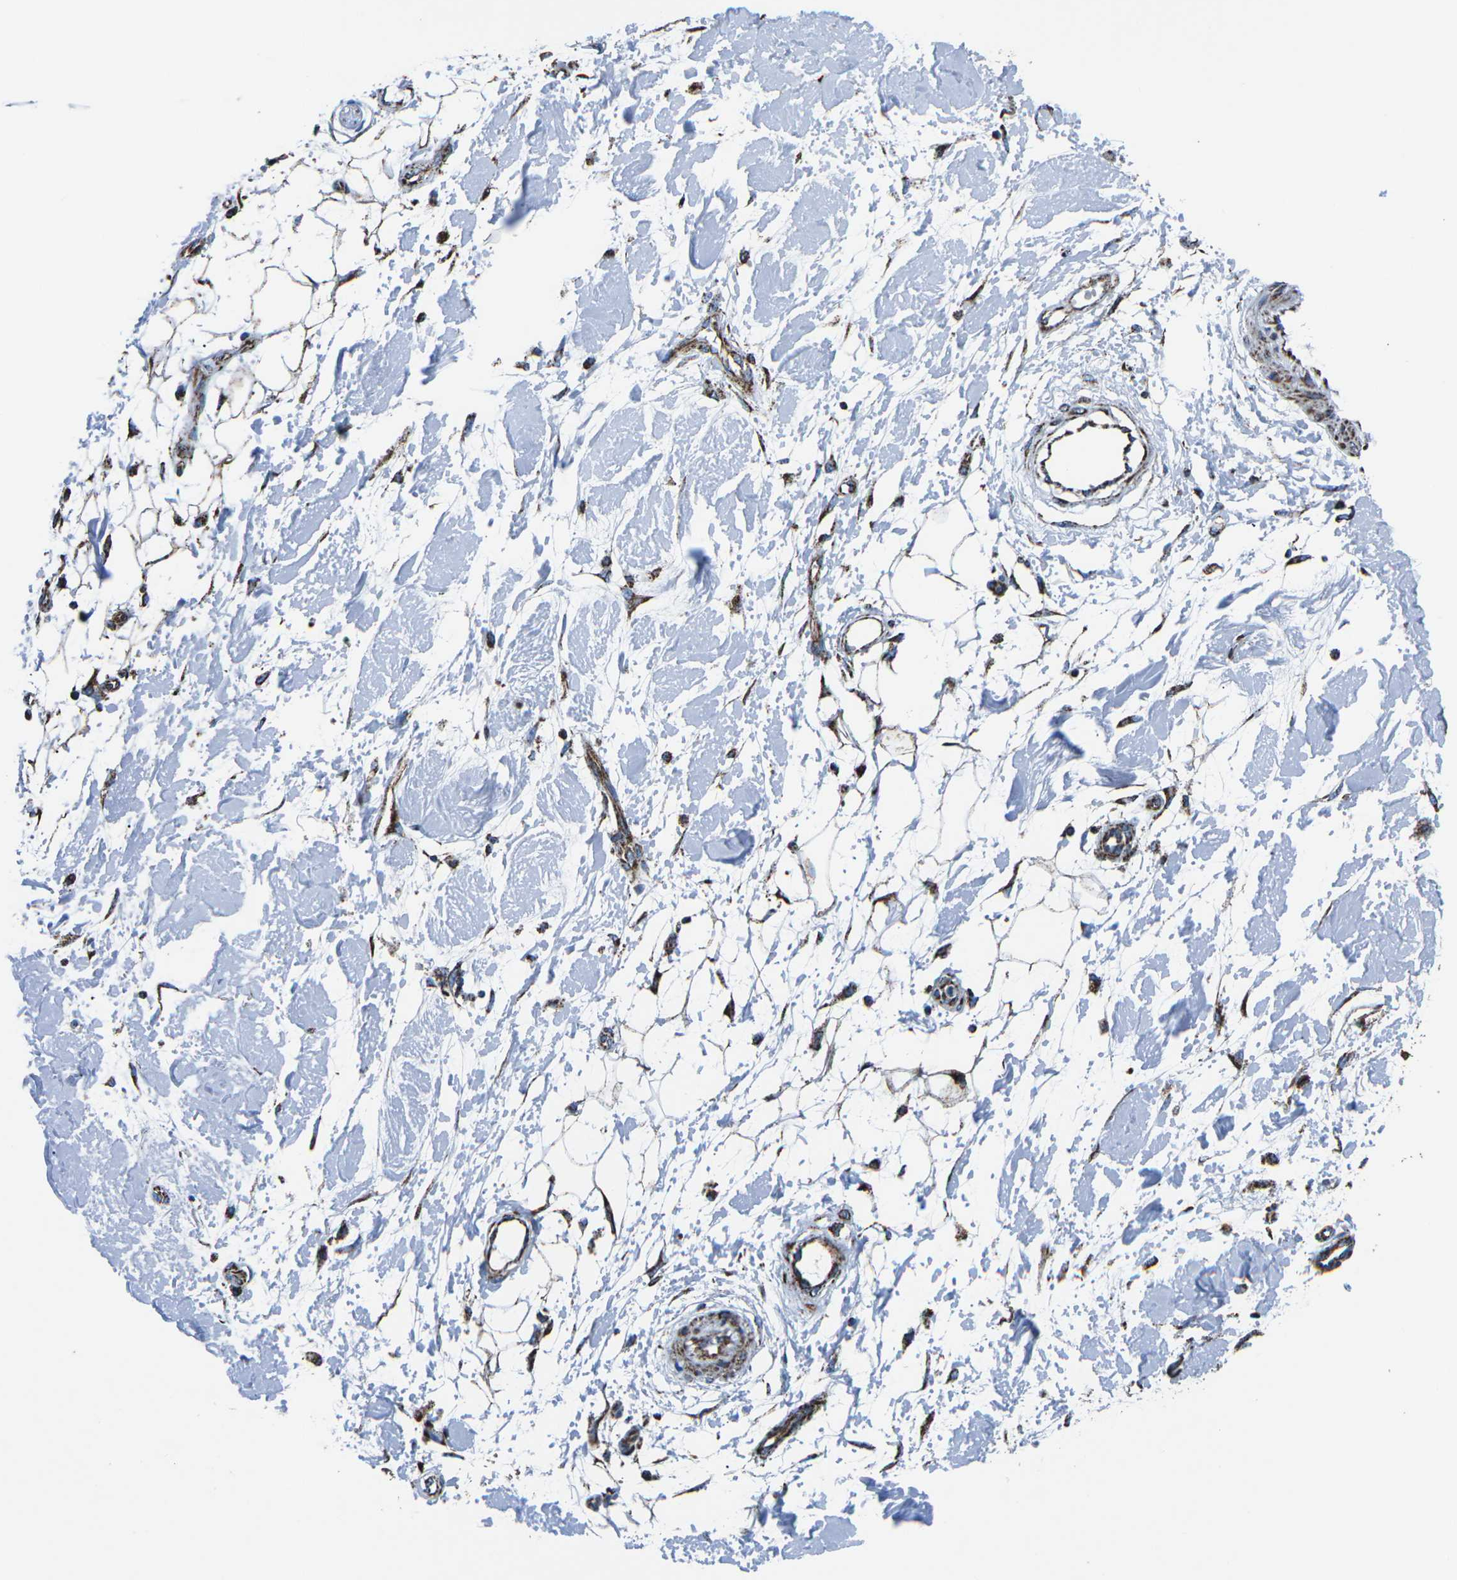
{"staining": {"intensity": "moderate", "quantity": "25%-75%", "location": "cytoplasmic/membranous"}, "tissue": "adipose tissue", "cell_type": "Adipocytes", "image_type": "normal", "snomed": [{"axis": "morphology", "description": "Normal tissue, NOS"}, {"axis": "morphology", "description": "Squamous cell carcinoma, NOS"}, {"axis": "topography", "description": "Skin"}, {"axis": "topography", "description": "Peripheral nerve tissue"}], "caption": "A medium amount of moderate cytoplasmic/membranous expression is seen in approximately 25%-75% of adipocytes in unremarkable adipose tissue. The protein of interest is shown in brown color, while the nuclei are stained blue.", "gene": "MT", "patient": {"sex": "male", "age": 83}}